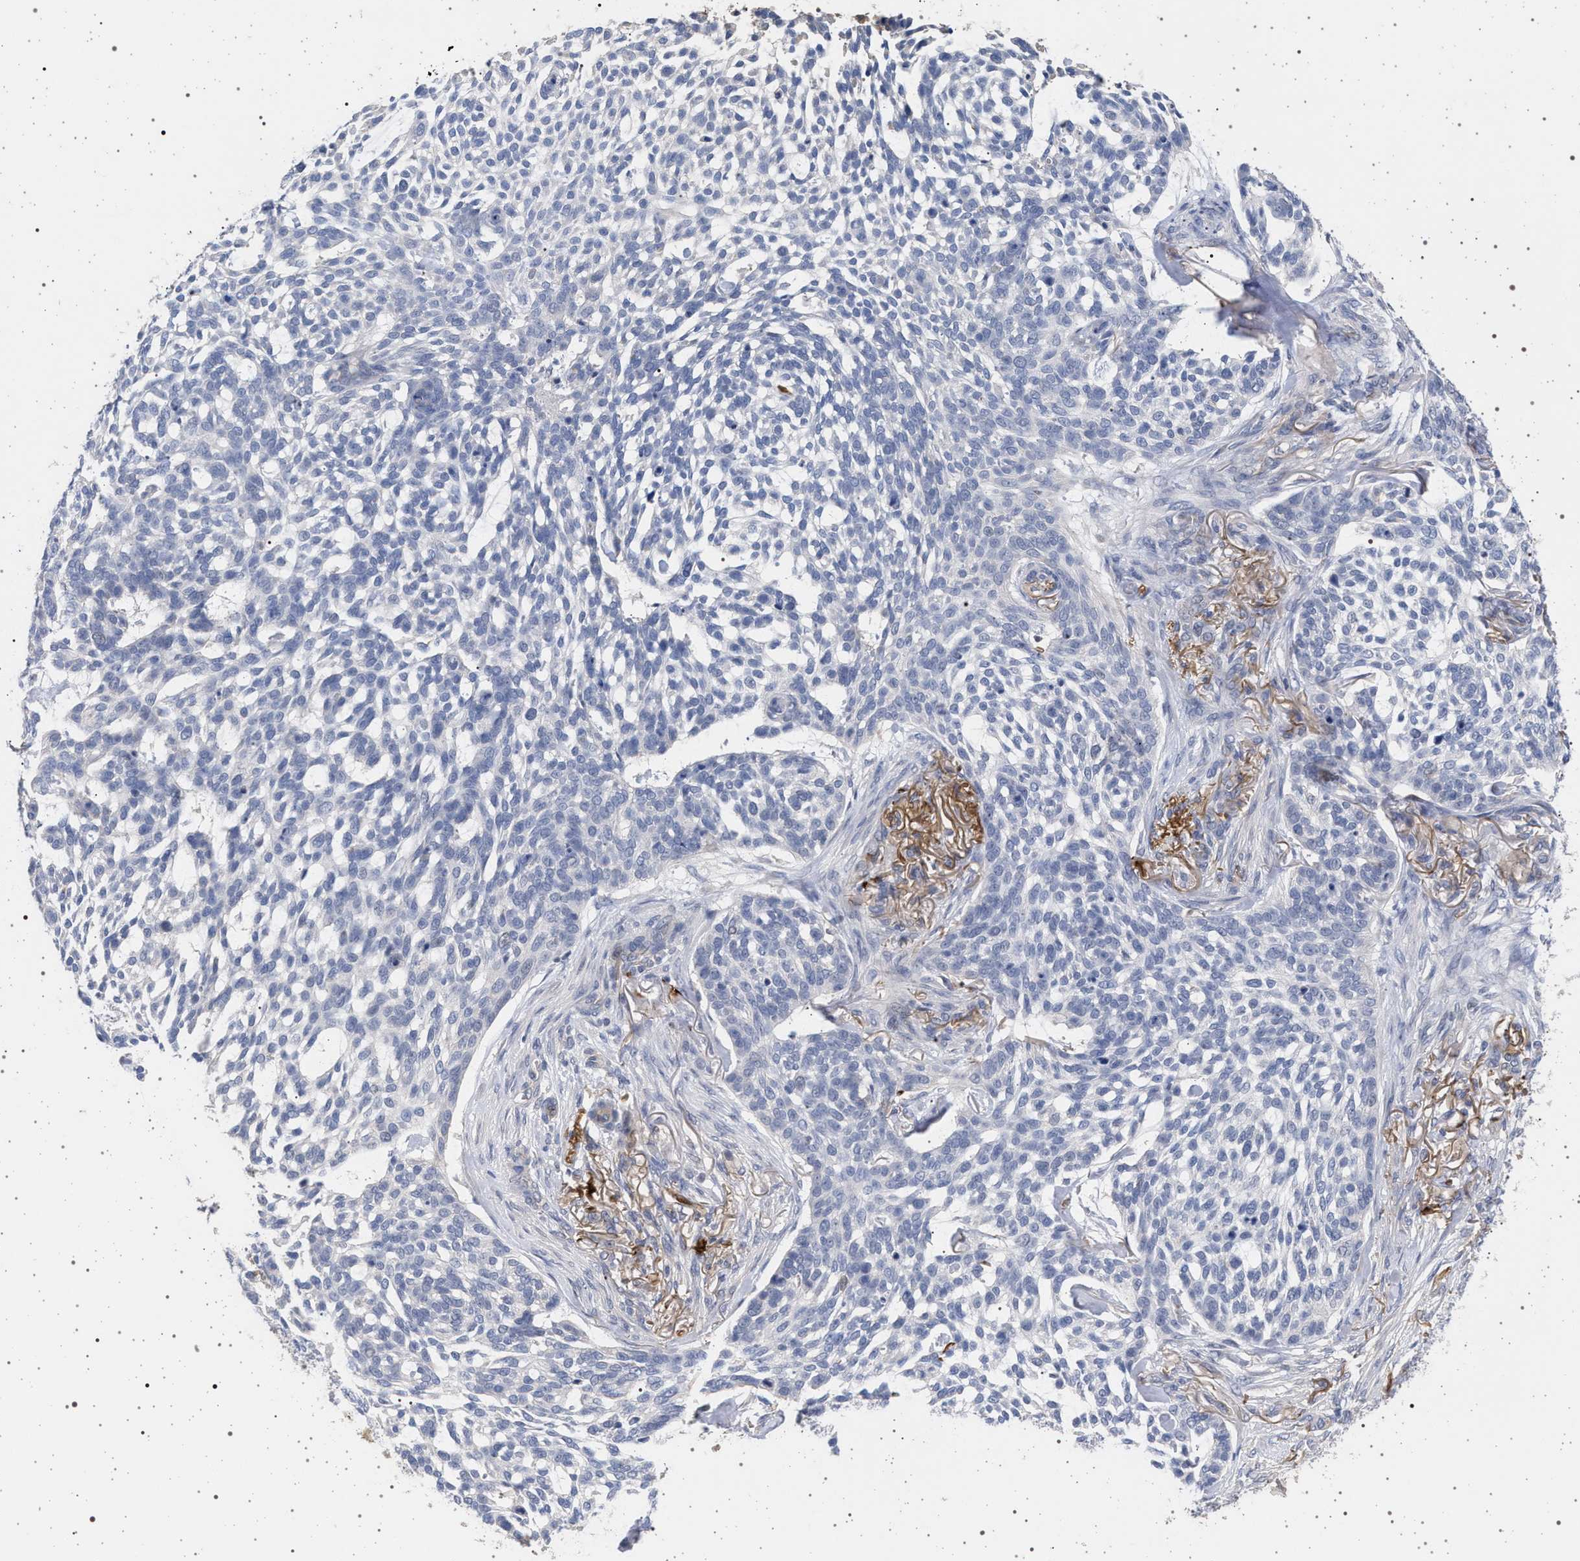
{"staining": {"intensity": "negative", "quantity": "none", "location": "none"}, "tissue": "skin cancer", "cell_type": "Tumor cells", "image_type": "cancer", "snomed": [{"axis": "morphology", "description": "Basal cell carcinoma"}, {"axis": "topography", "description": "Skin"}], "caption": "Skin basal cell carcinoma was stained to show a protein in brown. There is no significant positivity in tumor cells.", "gene": "RBM48", "patient": {"sex": "female", "age": 64}}